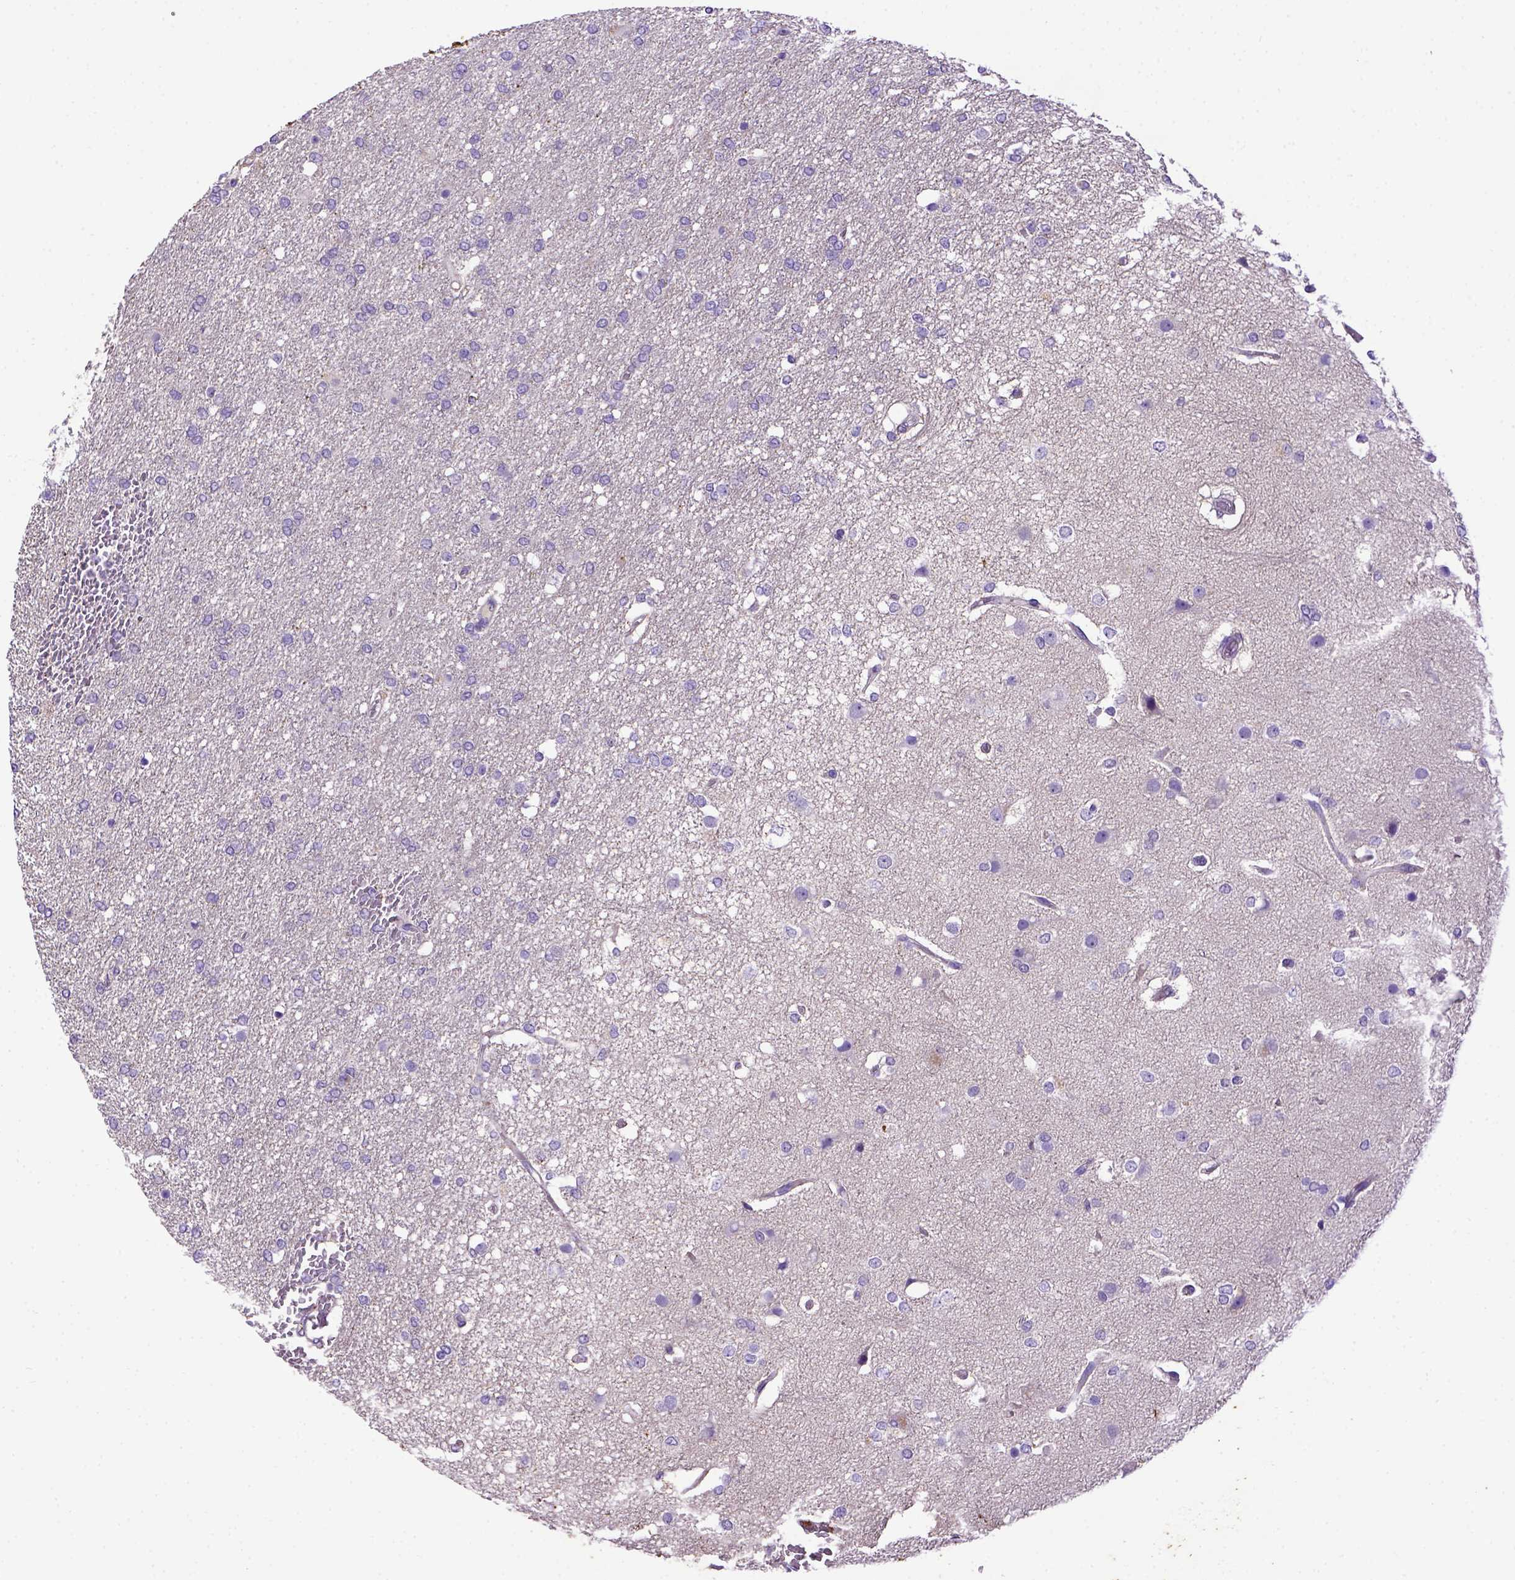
{"staining": {"intensity": "negative", "quantity": "none", "location": "none"}, "tissue": "glioma", "cell_type": "Tumor cells", "image_type": "cancer", "snomed": [{"axis": "morphology", "description": "Glioma, malignant, High grade"}, {"axis": "topography", "description": "Brain"}], "caption": "Immunohistochemistry (IHC) histopathology image of neoplastic tissue: malignant glioma (high-grade) stained with DAB (3,3'-diaminobenzidine) displays no significant protein expression in tumor cells. (Stains: DAB IHC with hematoxylin counter stain, Microscopy: brightfield microscopy at high magnification).", "gene": "ADAM12", "patient": {"sex": "female", "age": 61}}